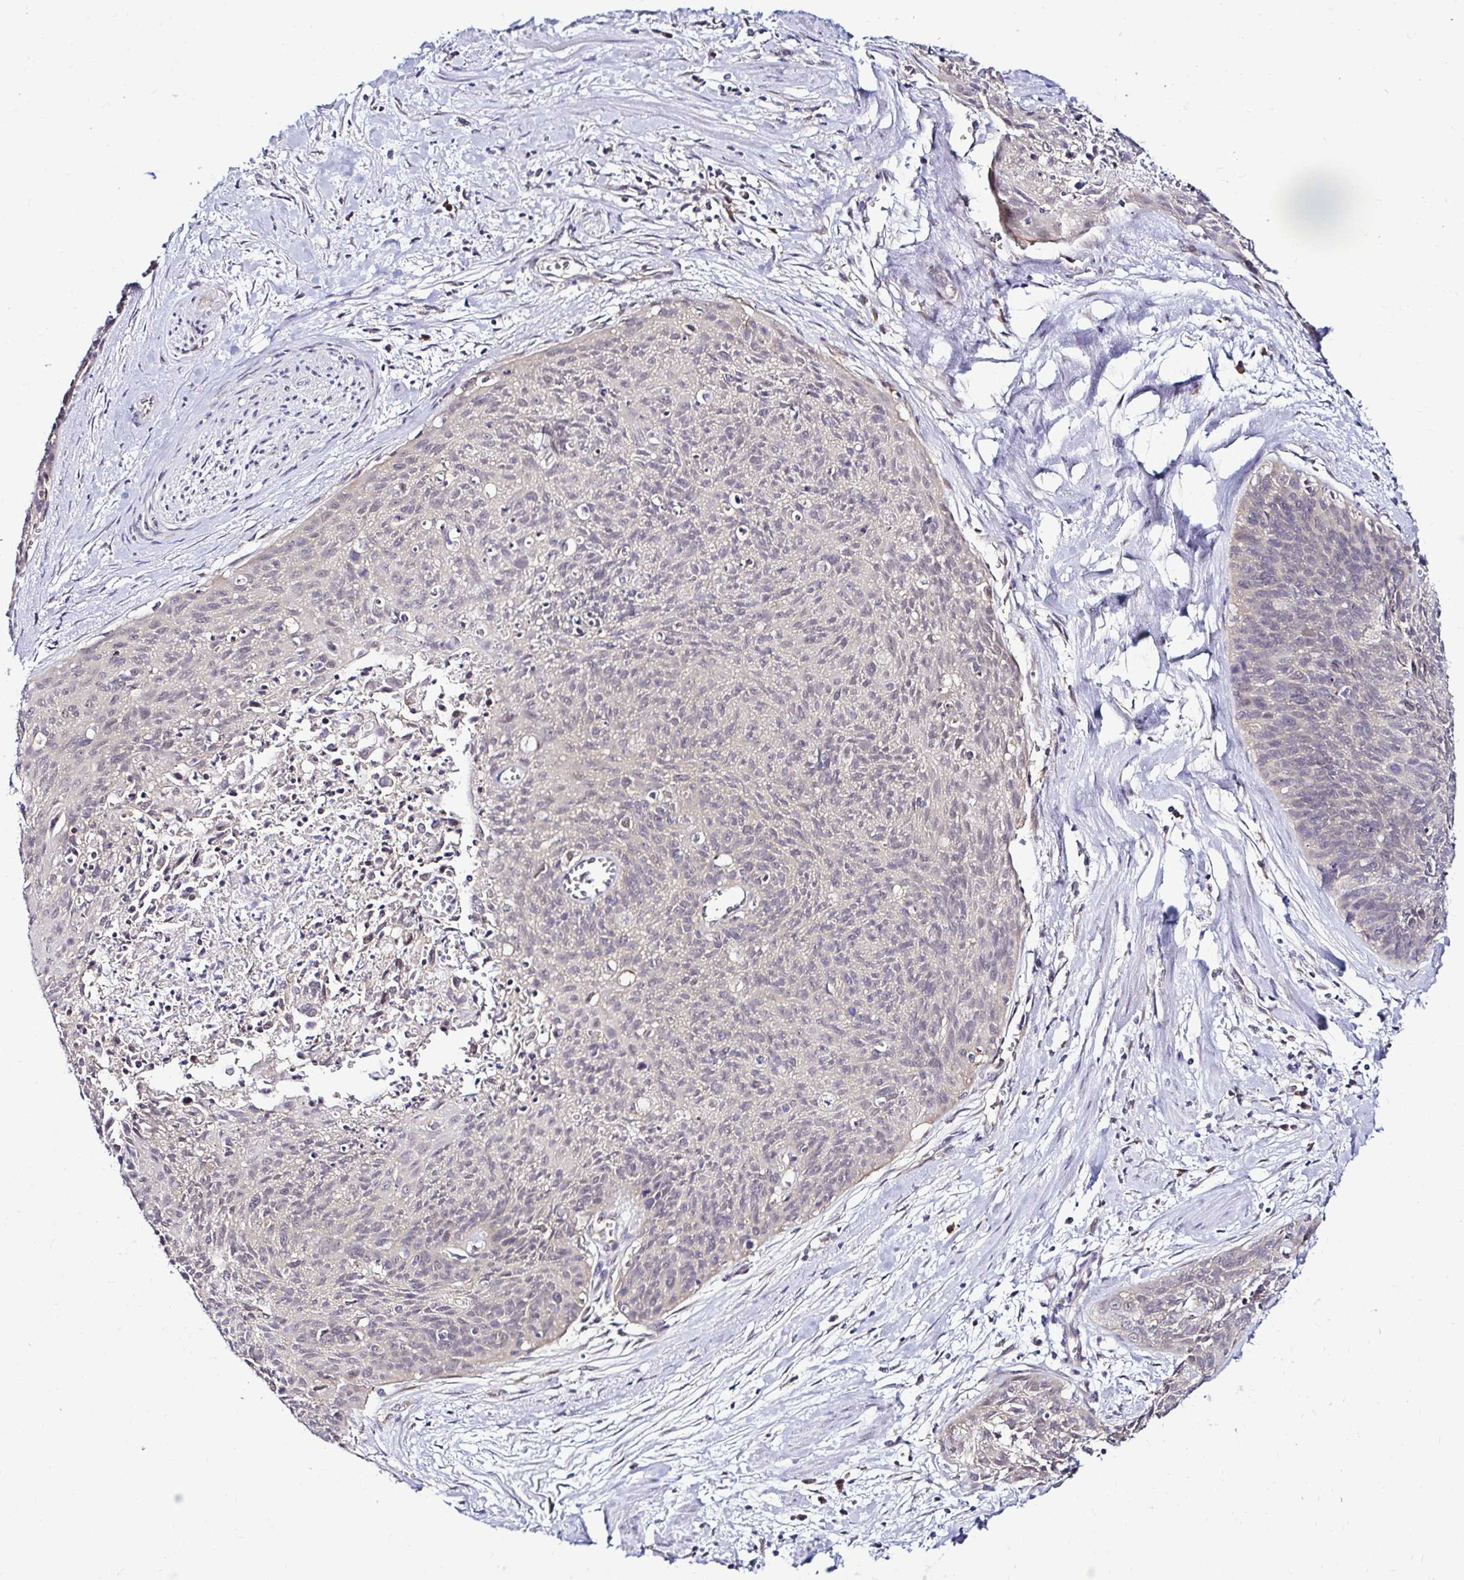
{"staining": {"intensity": "weak", "quantity": "<25%", "location": "nuclear"}, "tissue": "cervical cancer", "cell_type": "Tumor cells", "image_type": "cancer", "snomed": [{"axis": "morphology", "description": "Squamous cell carcinoma, NOS"}, {"axis": "topography", "description": "Cervix"}], "caption": "There is no significant expression in tumor cells of cervical squamous cell carcinoma. Brightfield microscopy of immunohistochemistry (IHC) stained with DAB (brown) and hematoxylin (blue), captured at high magnification.", "gene": "PSMD3", "patient": {"sex": "female", "age": 55}}